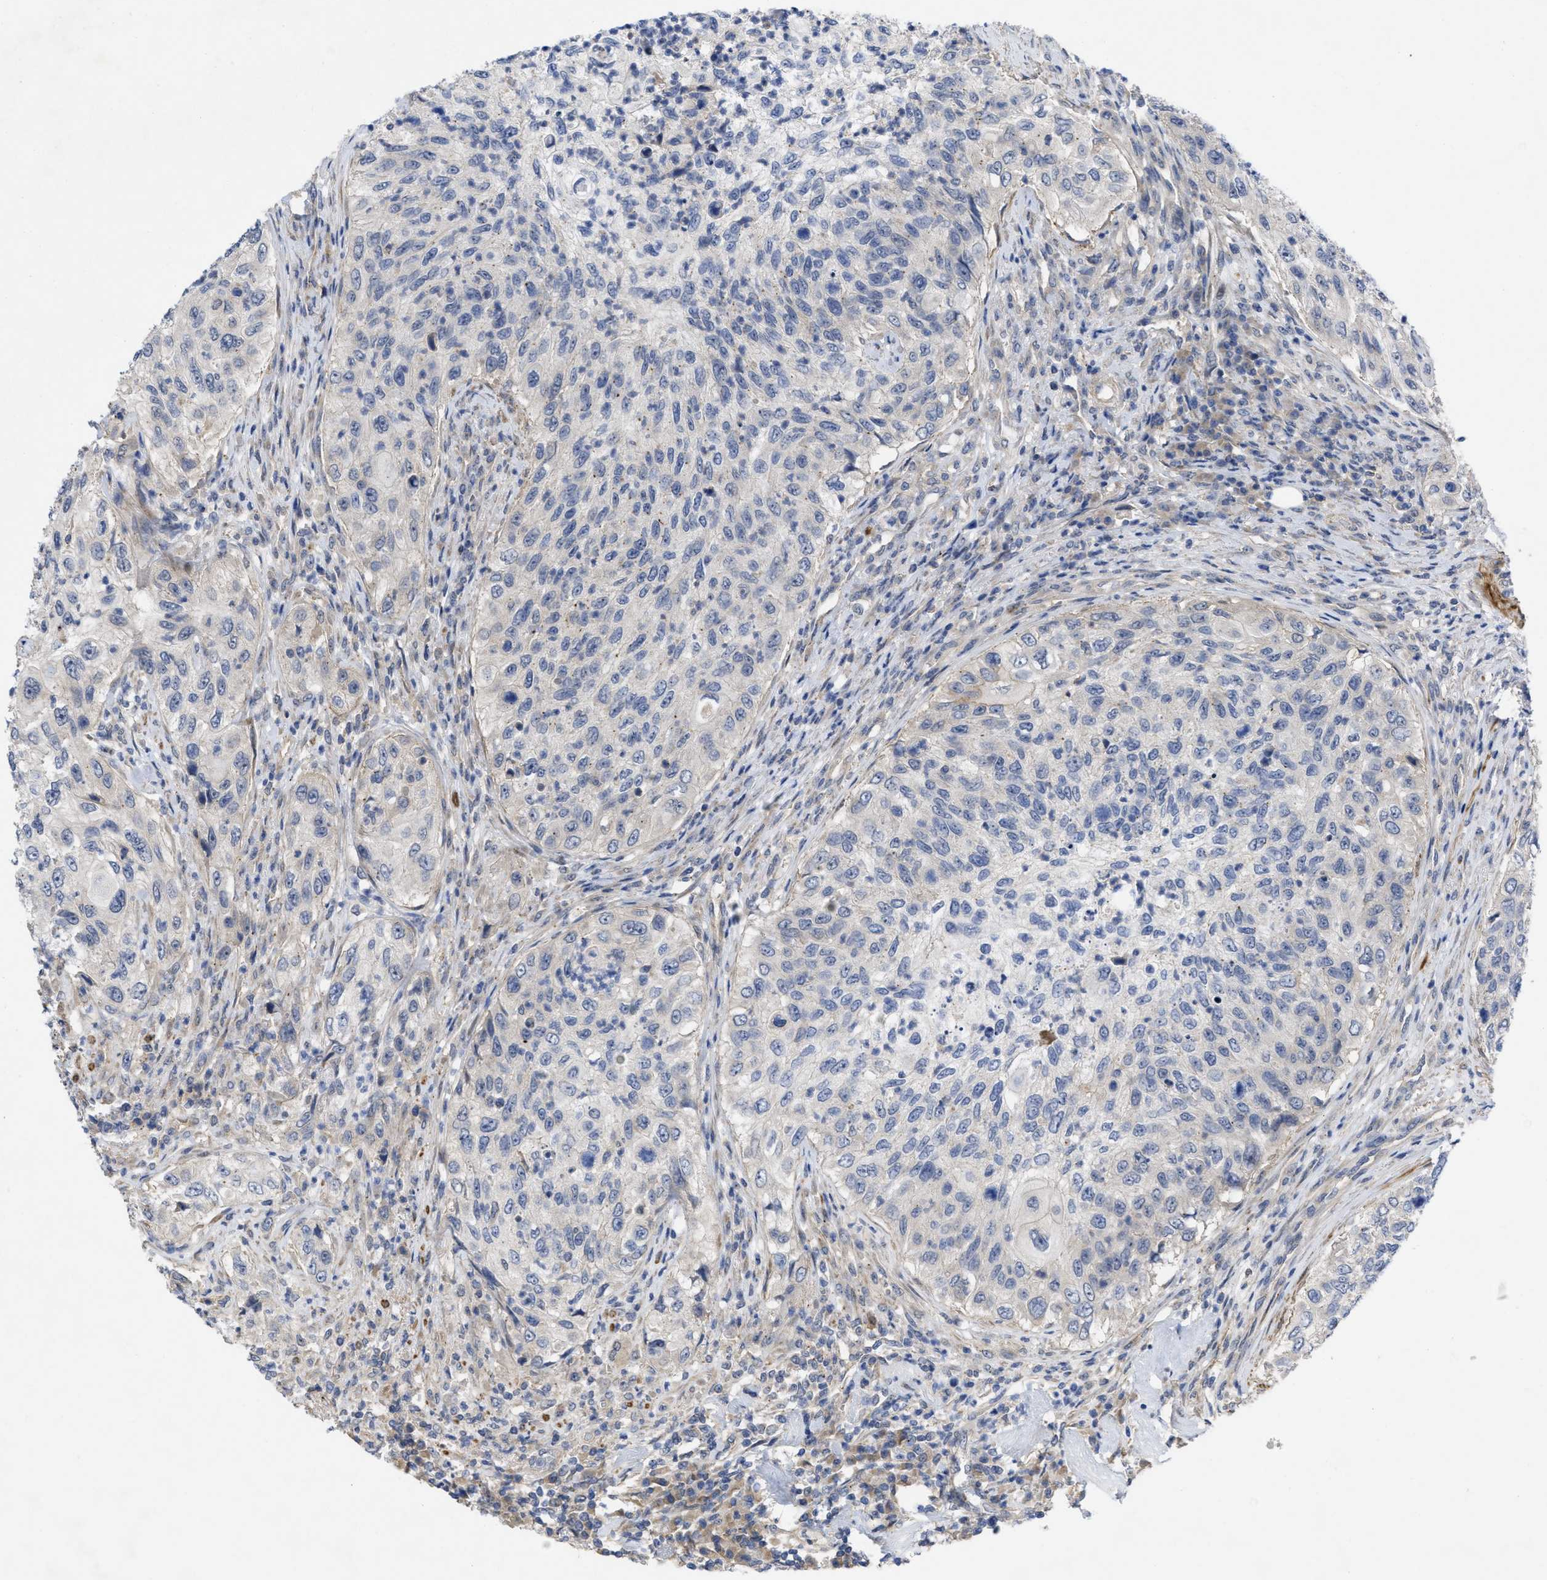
{"staining": {"intensity": "negative", "quantity": "none", "location": "none"}, "tissue": "urothelial cancer", "cell_type": "Tumor cells", "image_type": "cancer", "snomed": [{"axis": "morphology", "description": "Urothelial carcinoma, High grade"}, {"axis": "topography", "description": "Urinary bladder"}], "caption": "IHC micrograph of urothelial carcinoma (high-grade) stained for a protein (brown), which reveals no expression in tumor cells.", "gene": "ARHGEF26", "patient": {"sex": "female", "age": 60}}